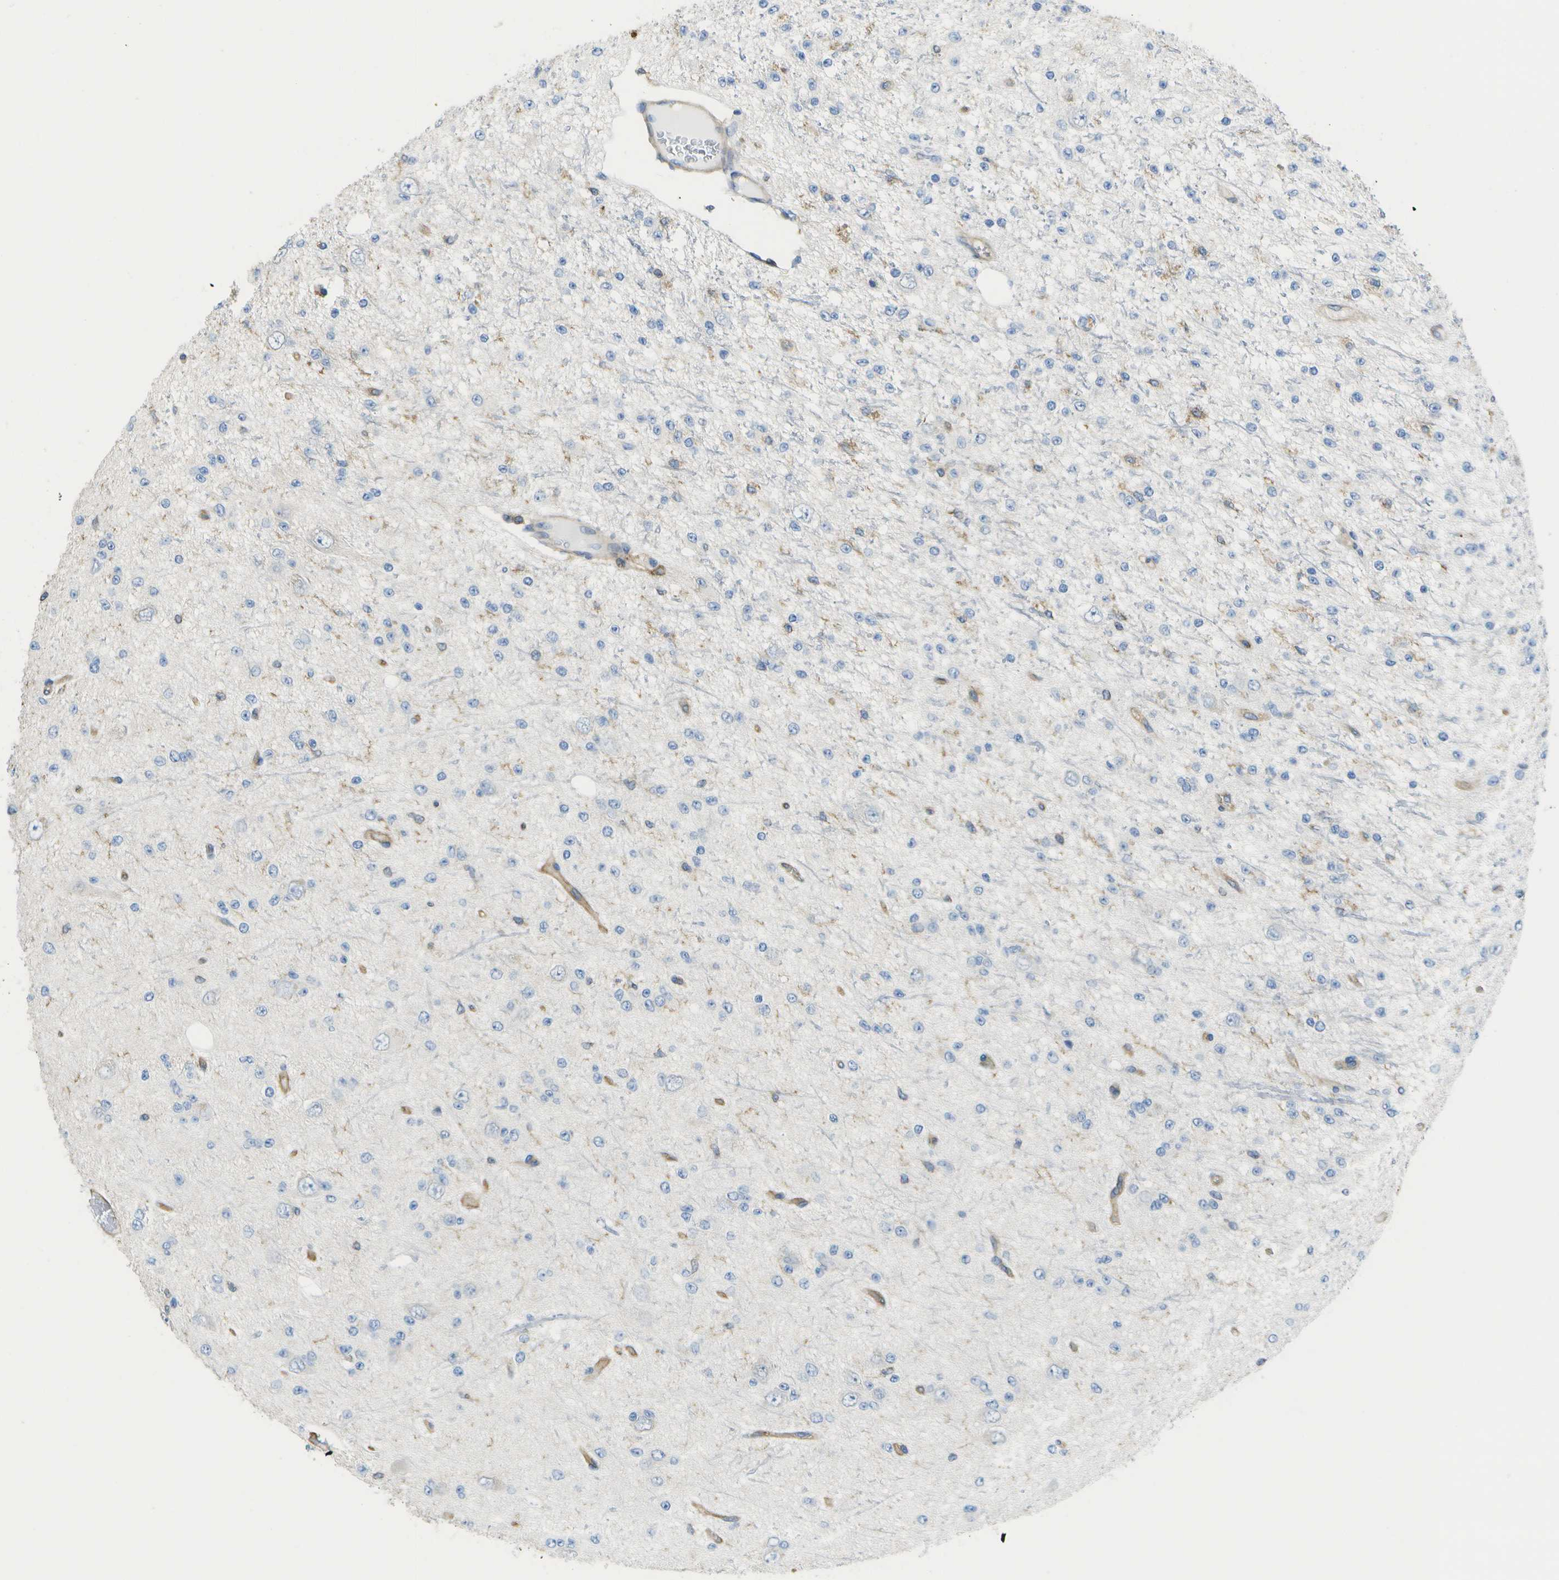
{"staining": {"intensity": "negative", "quantity": "none", "location": "none"}, "tissue": "glioma", "cell_type": "Tumor cells", "image_type": "cancer", "snomed": [{"axis": "morphology", "description": "Glioma, malignant, Low grade"}, {"axis": "topography", "description": "Brain"}], "caption": "Tumor cells are negative for protein expression in human glioma.", "gene": "RCSD1", "patient": {"sex": "male", "age": 38}}